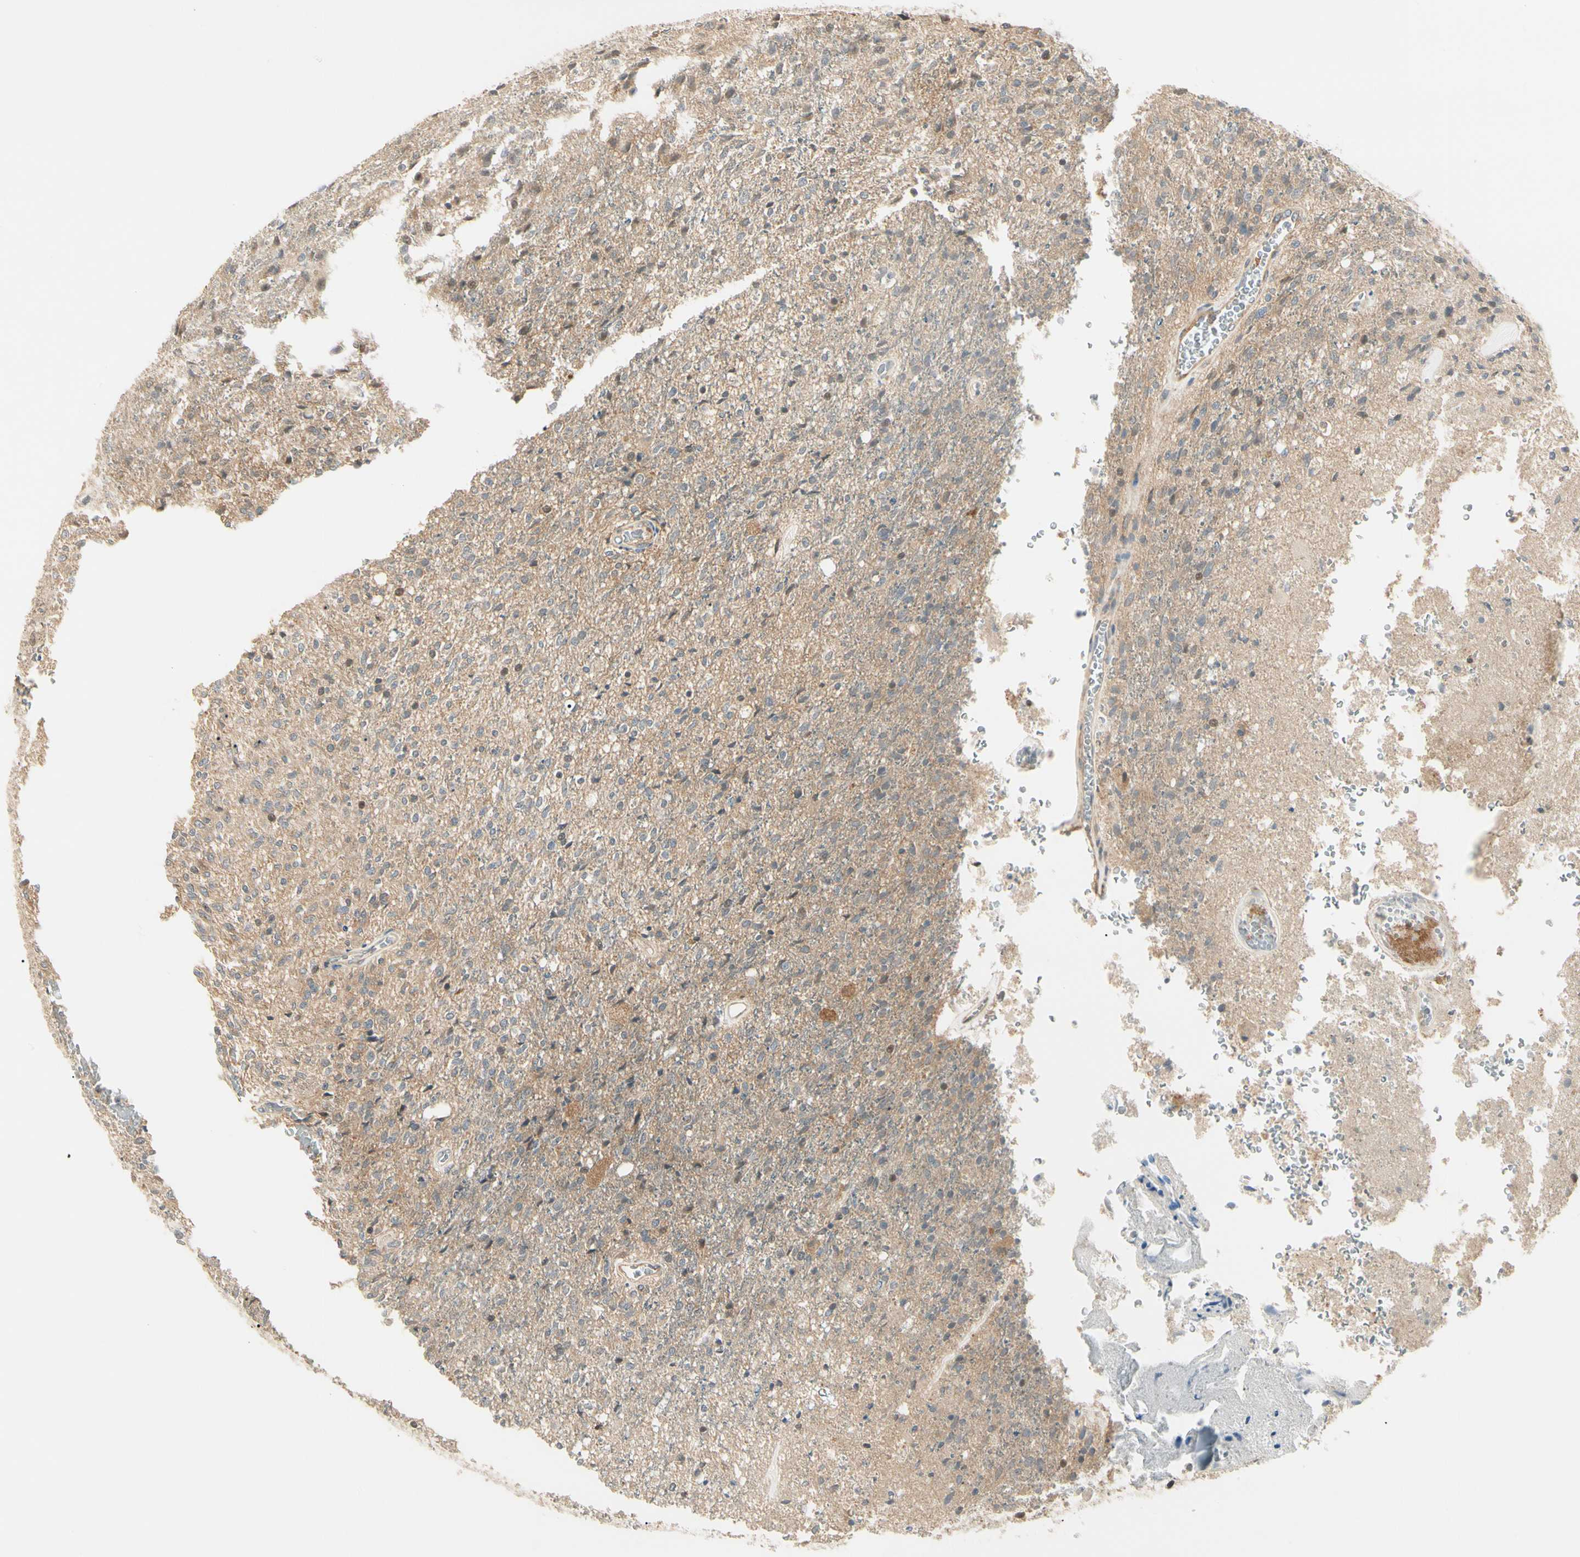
{"staining": {"intensity": "moderate", "quantity": ">75%", "location": "cytoplasmic/membranous"}, "tissue": "glioma", "cell_type": "Tumor cells", "image_type": "cancer", "snomed": [{"axis": "morphology", "description": "Normal tissue, NOS"}, {"axis": "morphology", "description": "Glioma, malignant, High grade"}, {"axis": "topography", "description": "Cerebral cortex"}], "caption": "Glioma stained with DAB (3,3'-diaminobenzidine) immunohistochemistry displays medium levels of moderate cytoplasmic/membranous expression in about >75% of tumor cells. The protein of interest is stained brown, and the nuclei are stained in blue (DAB (3,3'-diaminobenzidine) IHC with brightfield microscopy, high magnification).", "gene": "F2R", "patient": {"sex": "male", "age": 77}}